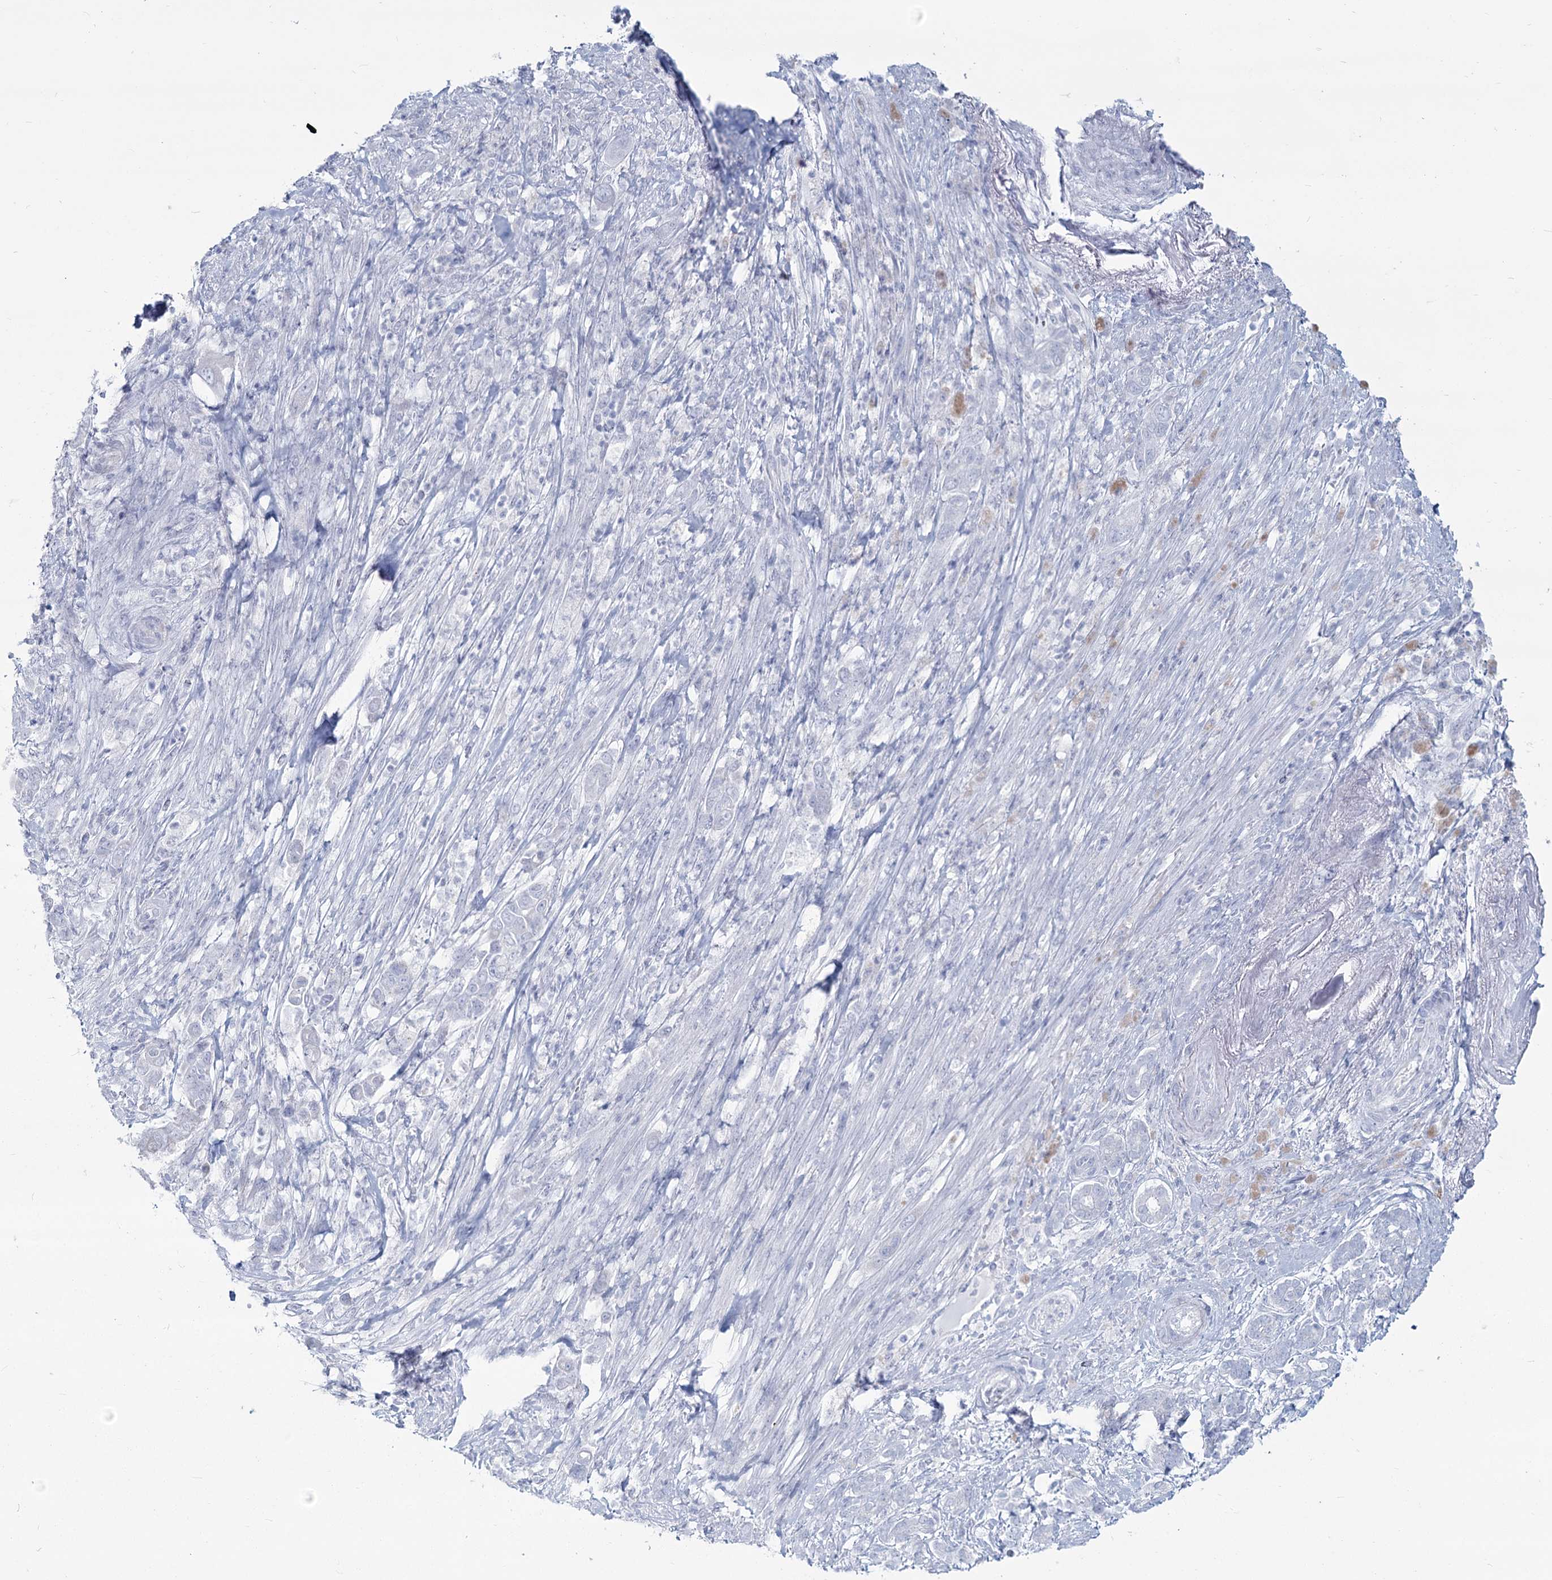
{"staining": {"intensity": "negative", "quantity": "none", "location": "none"}, "tissue": "pancreatic cancer", "cell_type": "Tumor cells", "image_type": "cancer", "snomed": [{"axis": "morphology", "description": "Adenocarcinoma, NOS"}, {"axis": "topography", "description": "Pancreas"}], "caption": "High power microscopy histopathology image of an IHC histopathology image of adenocarcinoma (pancreatic), revealing no significant expression in tumor cells.", "gene": "SLC6A19", "patient": {"sex": "male", "age": 68}}